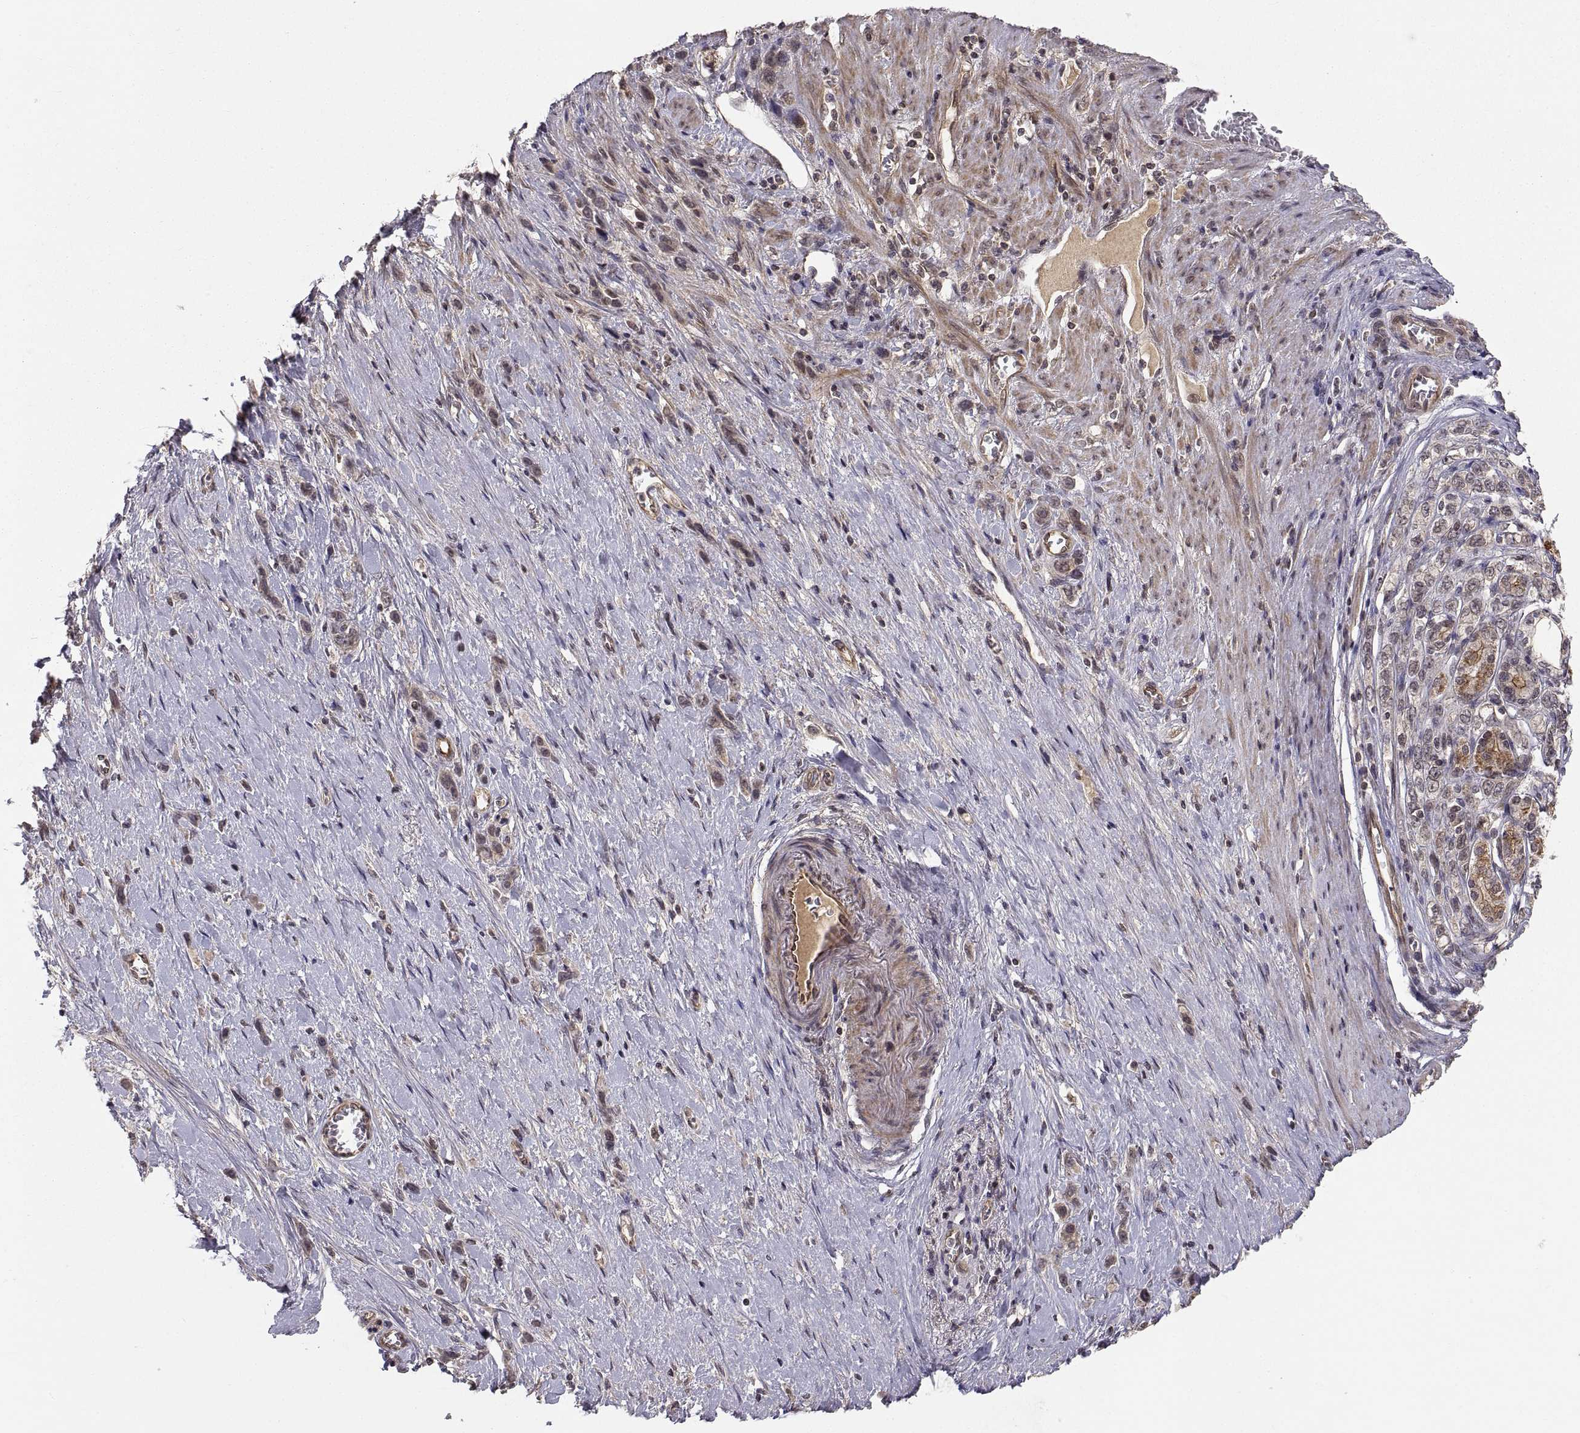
{"staining": {"intensity": "moderate", "quantity": "<25%", "location": "cytoplasmic/membranous"}, "tissue": "stomach cancer", "cell_type": "Tumor cells", "image_type": "cancer", "snomed": [{"axis": "morphology", "description": "Normal tissue, NOS"}, {"axis": "morphology", "description": "Adenocarcinoma, NOS"}, {"axis": "morphology", "description": "Adenocarcinoma, High grade"}, {"axis": "topography", "description": "Stomach, upper"}, {"axis": "topography", "description": "Stomach"}], "caption": "Moderate cytoplasmic/membranous staining is identified in approximately <25% of tumor cells in stomach cancer. The staining is performed using DAB (3,3'-diaminobenzidine) brown chromogen to label protein expression. The nuclei are counter-stained blue using hematoxylin.", "gene": "ABL2", "patient": {"sex": "female", "age": 65}}